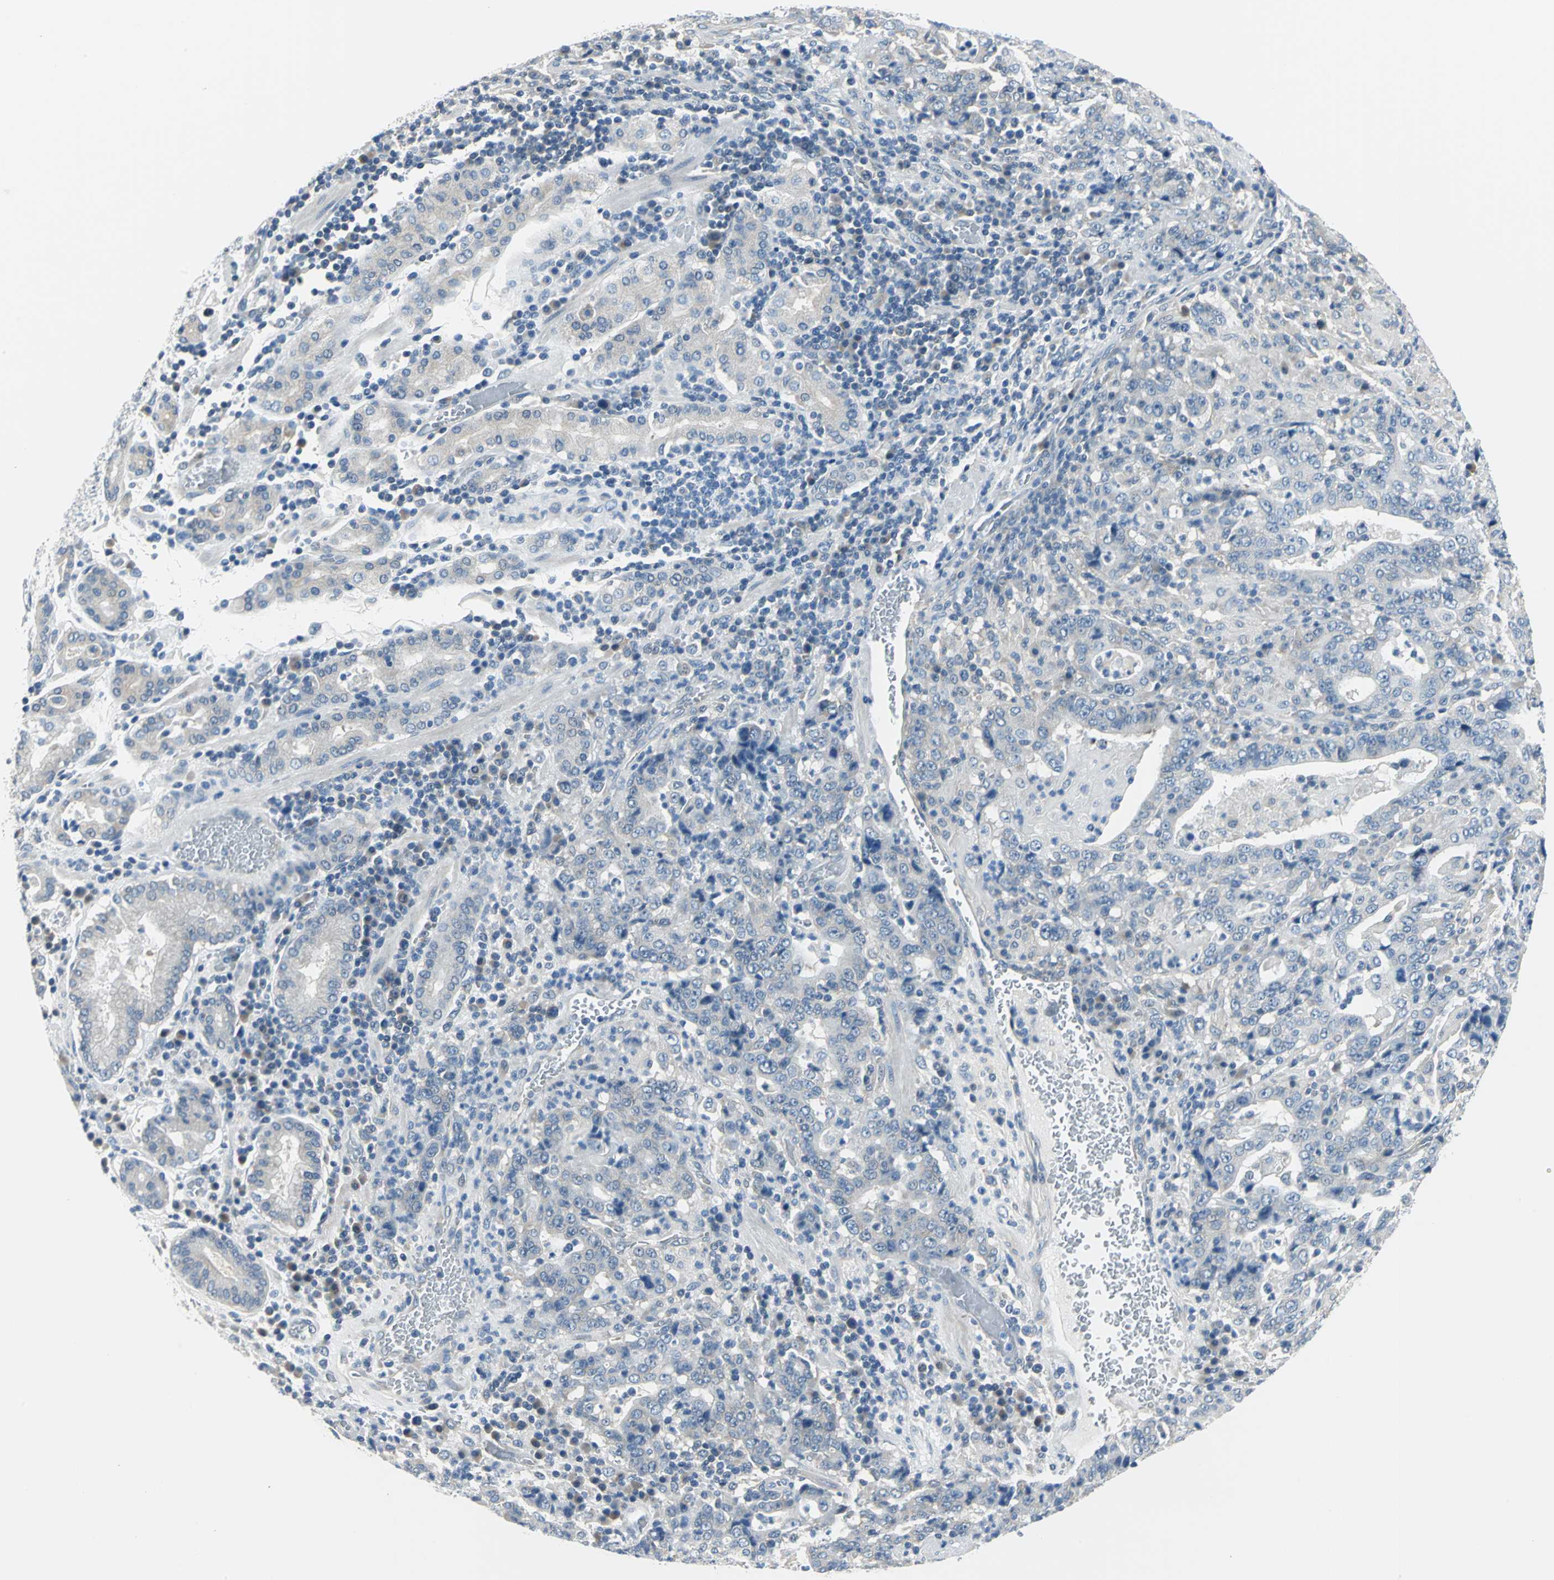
{"staining": {"intensity": "weak", "quantity": "<25%", "location": "cytoplasmic/membranous"}, "tissue": "stomach cancer", "cell_type": "Tumor cells", "image_type": "cancer", "snomed": [{"axis": "morphology", "description": "Normal tissue, NOS"}, {"axis": "morphology", "description": "Adenocarcinoma, NOS"}, {"axis": "topography", "description": "Stomach, upper"}, {"axis": "topography", "description": "Stomach"}], "caption": "Stomach cancer was stained to show a protein in brown. There is no significant positivity in tumor cells.", "gene": "ZNF415", "patient": {"sex": "male", "age": 59}}